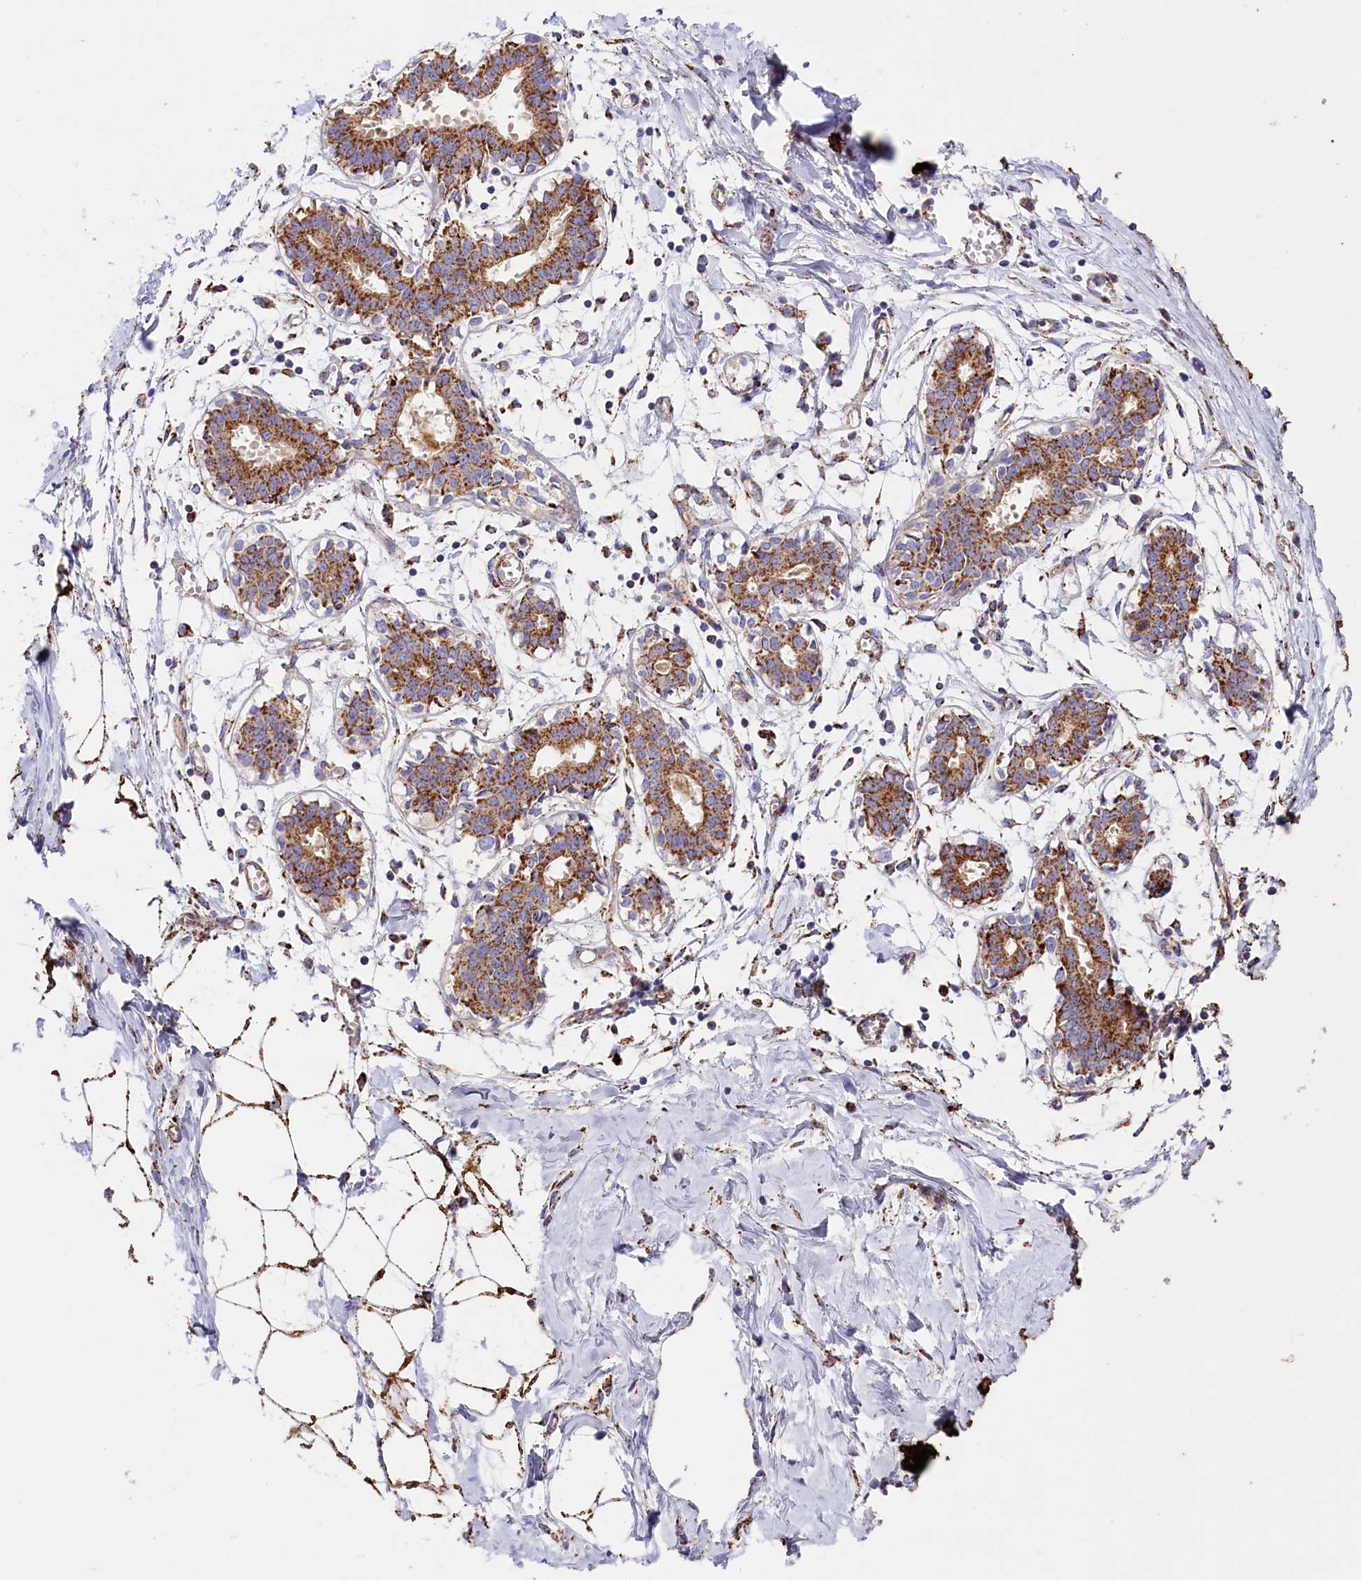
{"staining": {"intensity": "moderate", "quantity": ">75%", "location": "cytoplasmic/membranous"}, "tissue": "breast", "cell_type": "Adipocytes", "image_type": "normal", "snomed": [{"axis": "morphology", "description": "Normal tissue, NOS"}, {"axis": "topography", "description": "Breast"}], "caption": "This is a histology image of immunohistochemistry staining of normal breast, which shows moderate positivity in the cytoplasmic/membranous of adipocytes.", "gene": "AKTIP", "patient": {"sex": "female", "age": 27}}